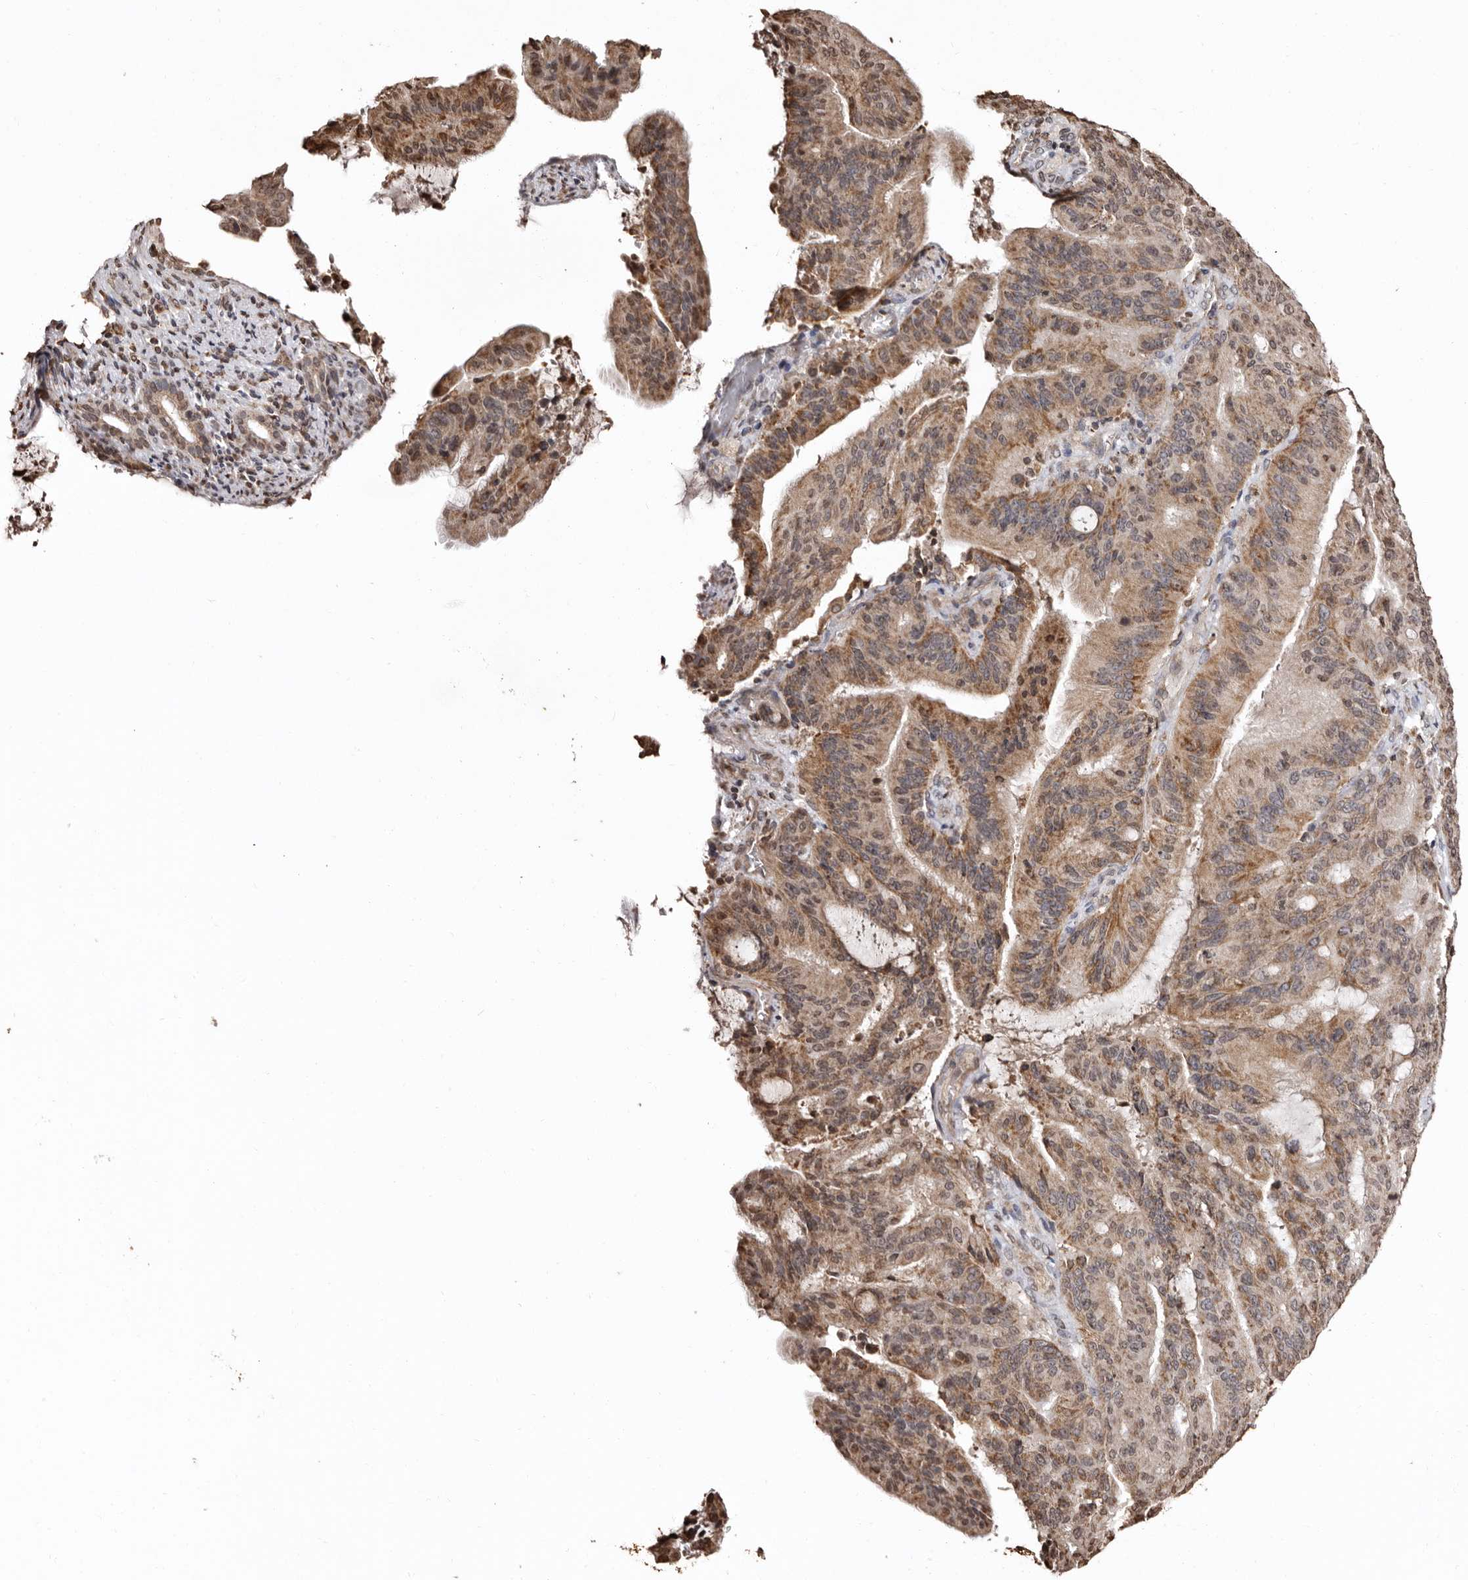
{"staining": {"intensity": "moderate", "quantity": ">75%", "location": "cytoplasmic/membranous"}, "tissue": "liver cancer", "cell_type": "Tumor cells", "image_type": "cancer", "snomed": [{"axis": "morphology", "description": "Normal tissue, NOS"}, {"axis": "morphology", "description": "Cholangiocarcinoma"}, {"axis": "topography", "description": "Liver"}, {"axis": "topography", "description": "Peripheral nerve tissue"}], "caption": "Liver cancer stained with immunohistochemistry (IHC) exhibits moderate cytoplasmic/membranous expression in approximately >75% of tumor cells.", "gene": "CCDC190", "patient": {"sex": "female", "age": 73}}